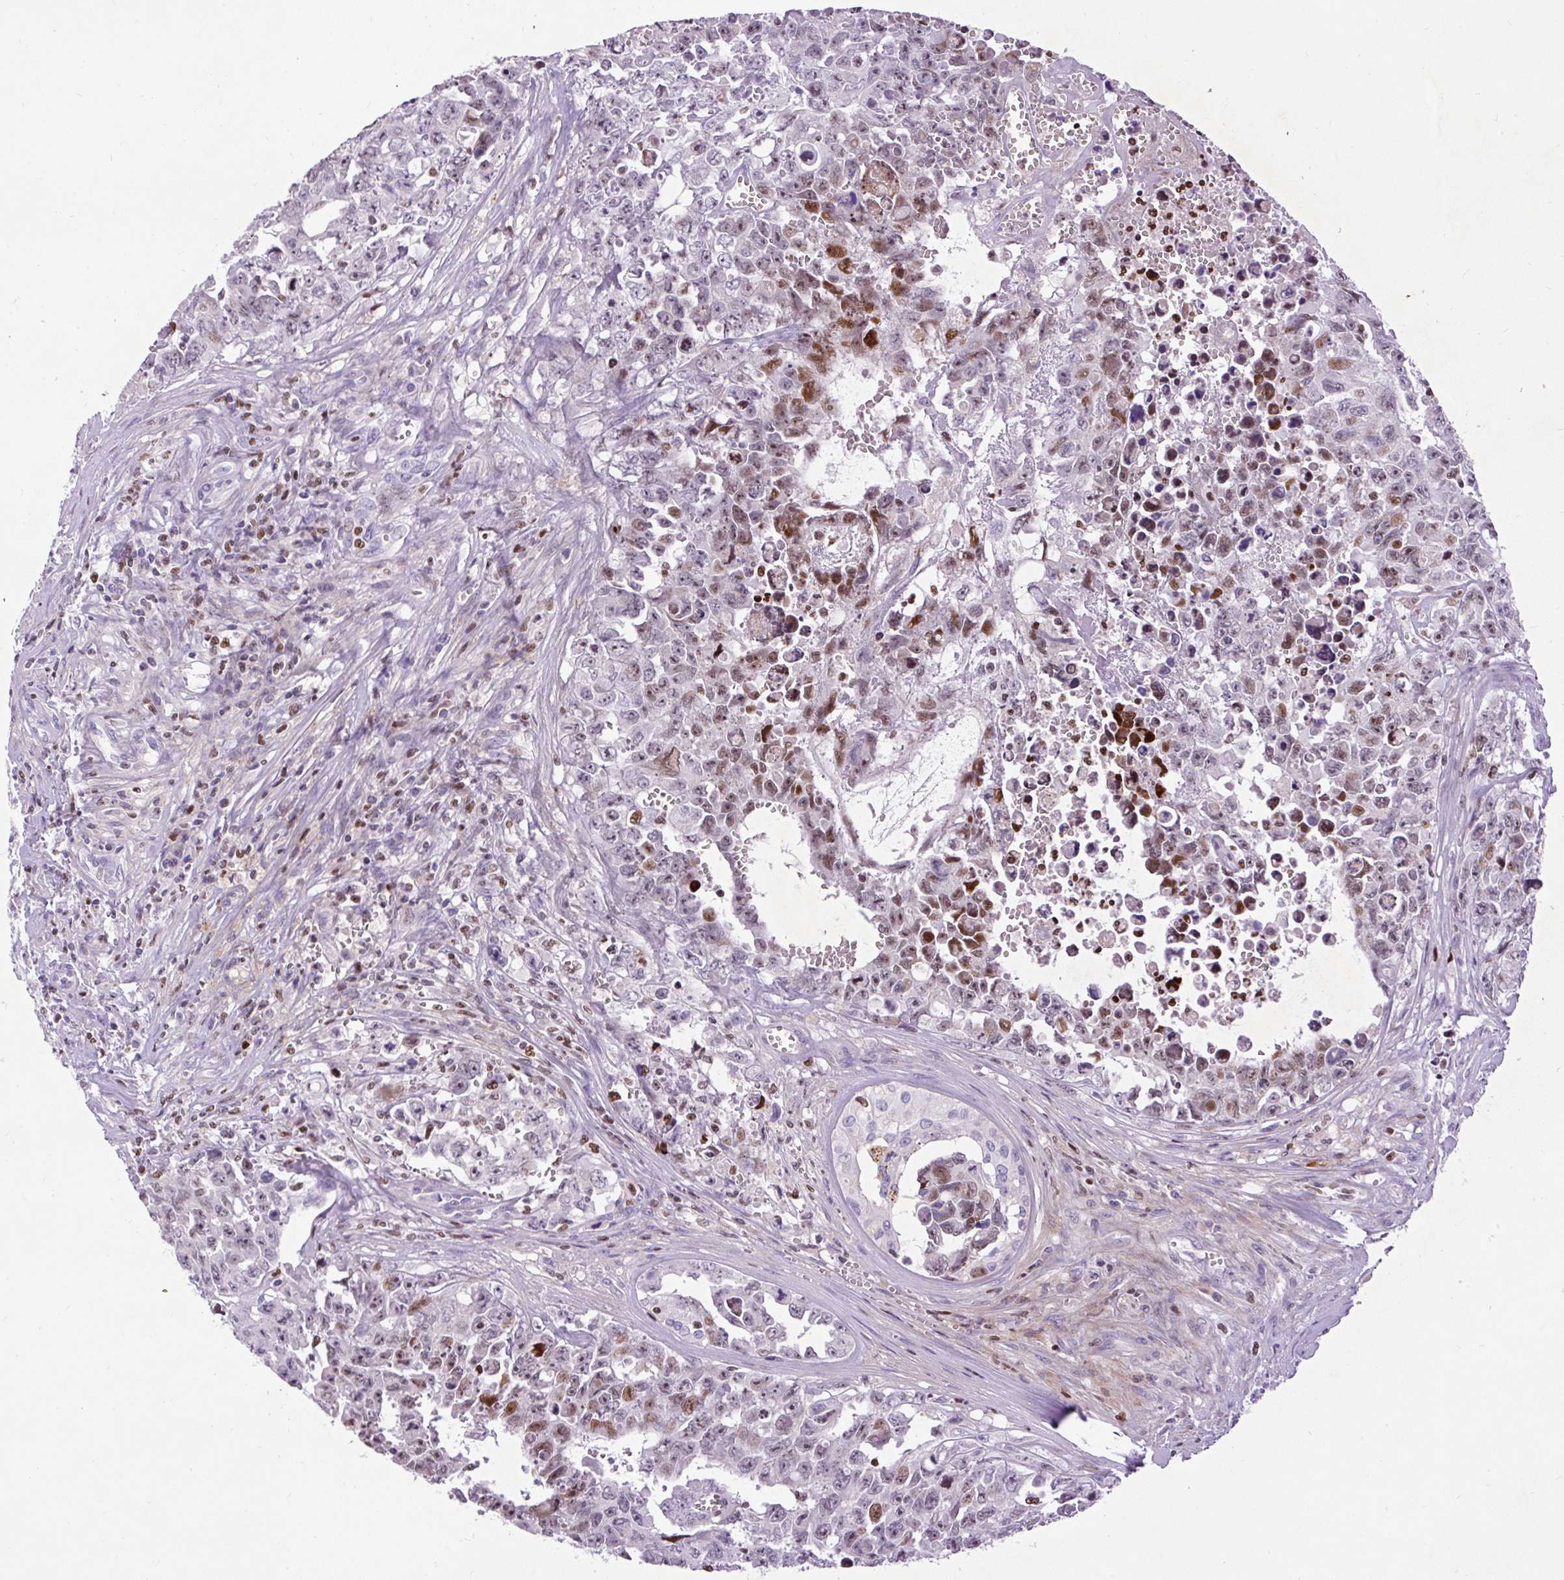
{"staining": {"intensity": "moderate", "quantity": "<25%", "location": "nuclear"}, "tissue": "testis cancer", "cell_type": "Tumor cells", "image_type": "cancer", "snomed": [{"axis": "morphology", "description": "Carcinoma, Embryonal, NOS"}, {"axis": "topography", "description": "Testis"}], "caption": "Approximately <25% of tumor cells in testis cancer (embryonal carcinoma) reveal moderate nuclear protein positivity as visualized by brown immunohistochemical staining.", "gene": "SPC24", "patient": {"sex": "male", "age": 24}}